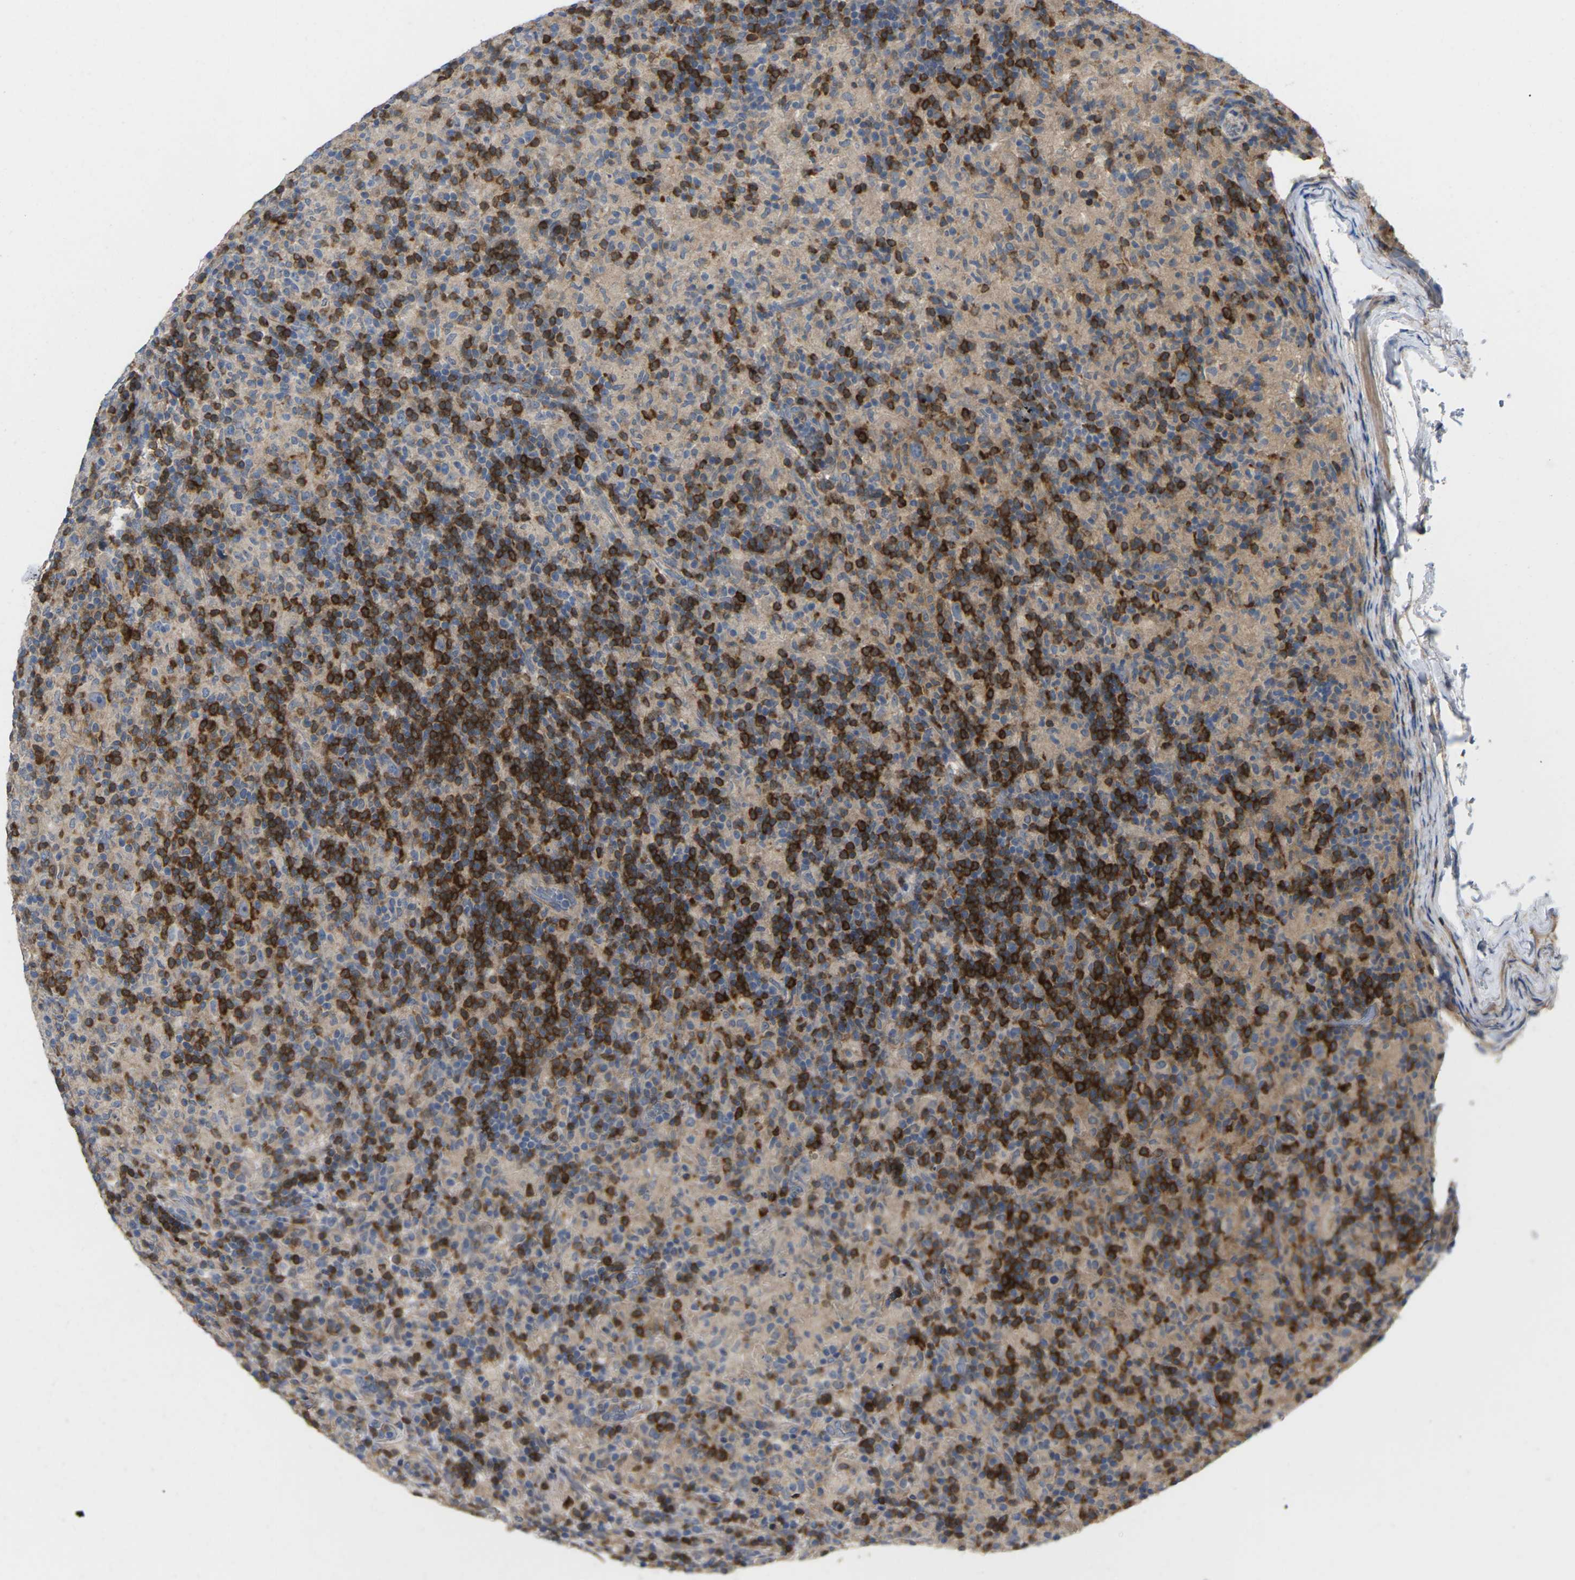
{"staining": {"intensity": "weak", "quantity": "<25%", "location": "cytoplasmic/membranous"}, "tissue": "lymphoma", "cell_type": "Tumor cells", "image_type": "cancer", "snomed": [{"axis": "morphology", "description": "Hodgkin's disease, NOS"}, {"axis": "topography", "description": "Lymph node"}], "caption": "This is an immunohistochemistry (IHC) micrograph of human lymphoma. There is no staining in tumor cells.", "gene": "TIAM1", "patient": {"sex": "male", "age": 70}}